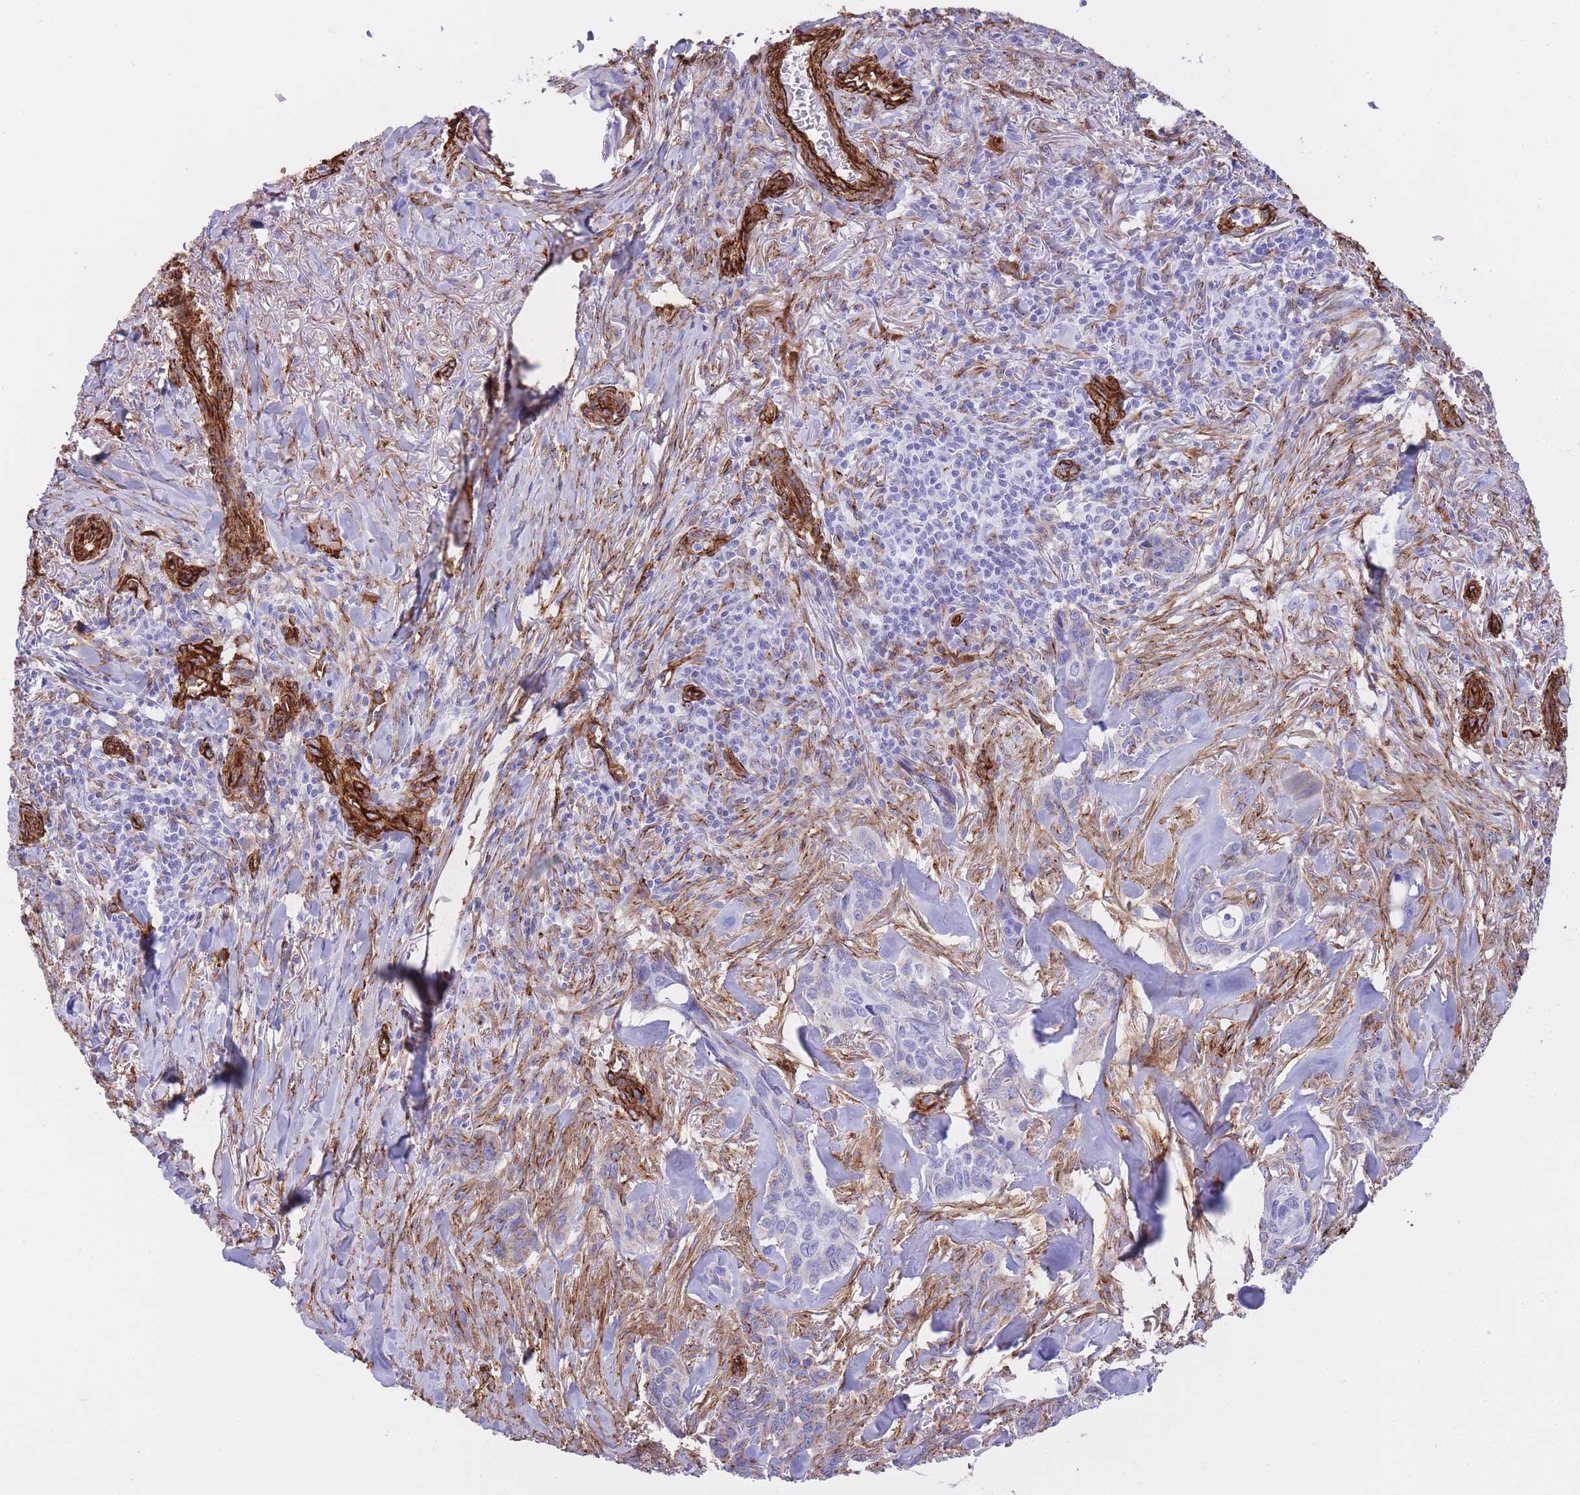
{"staining": {"intensity": "negative", "quantity": "none", "location": "none"}, "tissue": "skin cancer", "cell_type": "Tumor cells", "image_type": "cancer", "snomed": [{"axis": "morphology", "description": "Basal cell carcinoma"}, {"axis": "topography", "description": "Skin"}], "caption": "Tumor cells show no significant expression in skin cancer (basal cell carcinoma). The staining is performed using DAB brown chromogen with nuclei counter-stained in using hematoxylin.", "gene": "CAVIN1", "patient": {"sex": "male", "age": 86}}